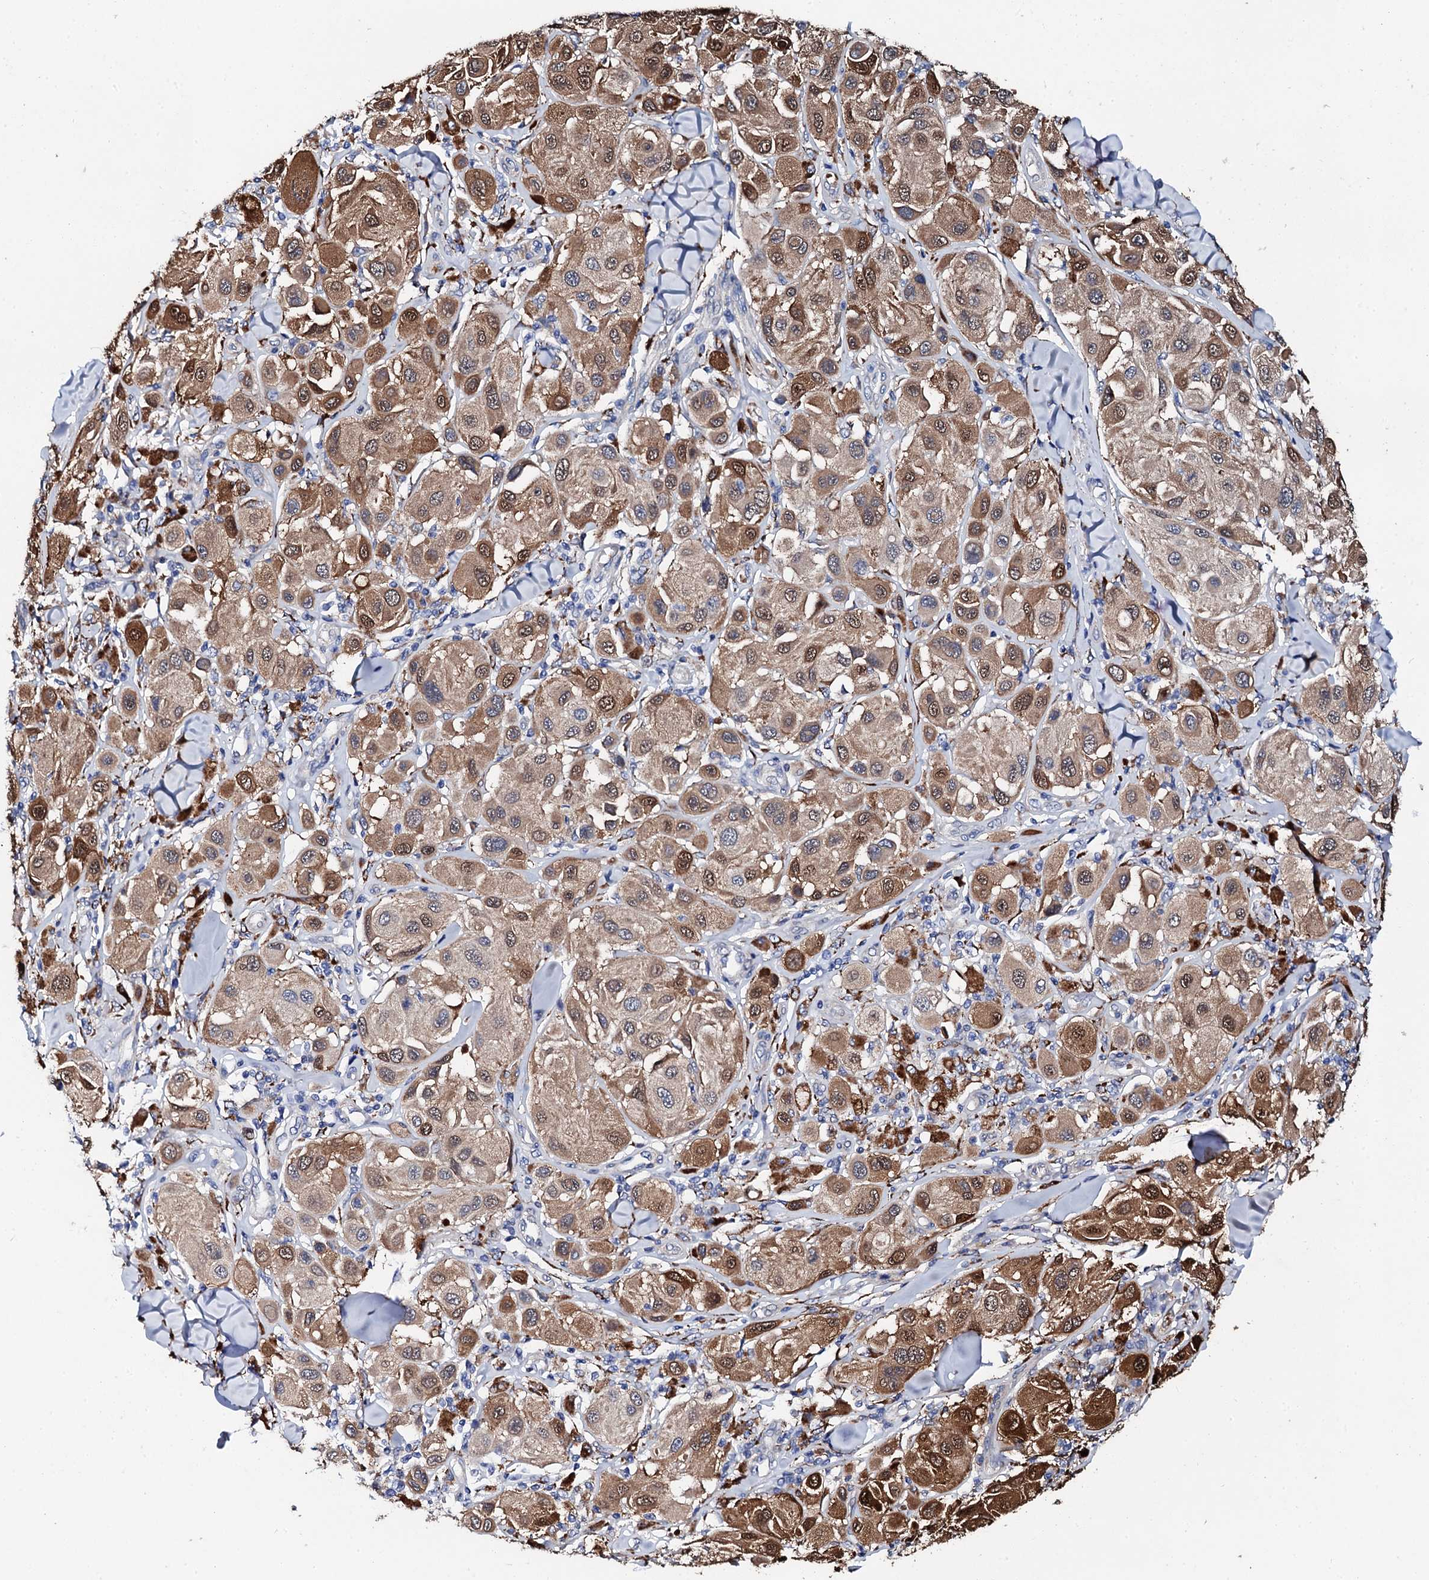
{"staining": {"intensity": "moderate", "quantity": ">75%", "location": "cytoplasmic/membranous,nuclear"}, "tissue": "melanoma", "cell_type": "Tumor cells", "image_type": "cancer", "snomed": [{"axis": "morphology", "description": "Malignant melanoma, Metastatic site"}, {"axis": "topography", "description": "Skin"}], "caption": "Tumor cells show moderate cytoplasmic/membranous and nuclear staining in about >75% of cells in melanoma.", "gene": "KLHL32", "patient": {"sex": "male", "age": 41}}